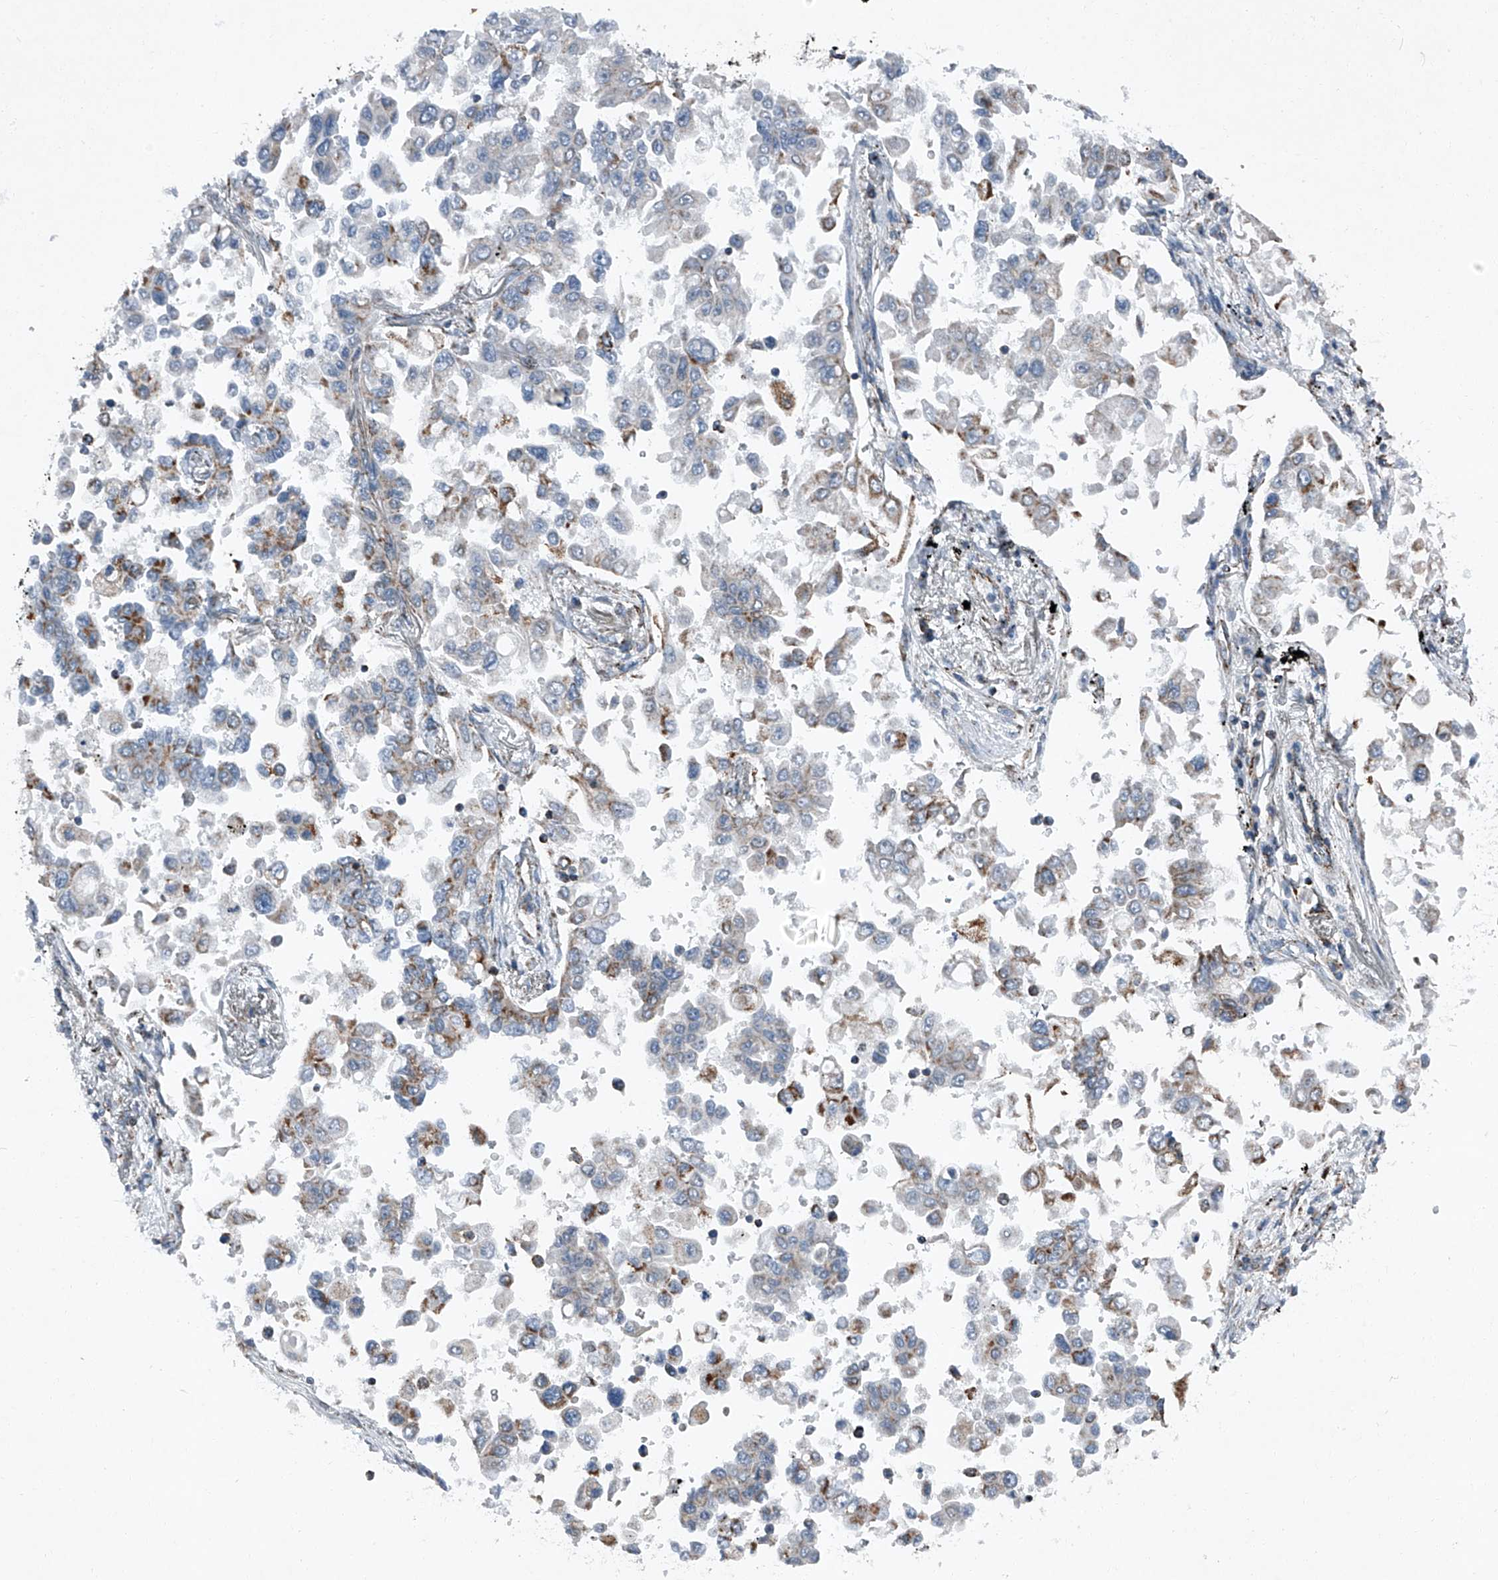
{"staining": {"intensity": "moderate", "quantity": "25%-75%", "location": "cytoplasmic/membranous"}, "tissue": "lung cancer", "cell_type": "Tumor cells", "image_type": "cancer", "snomed": [{"axis": "morphology", "description": "Adenocarcinoma, NOS"}, {"axis": "topography", "description": "Lung"}], "caption": "Immunohistochemistry (DAB) staining of human lung cancer displays moderate cytoplasmic/membranous protein expression in about 25%-75% of tumor cells. (brown staining indicates protein expression, while blue staining denotes nuclei).", "gene": "CHRNA7", "patient": {"sex": "female", "age": 67}}